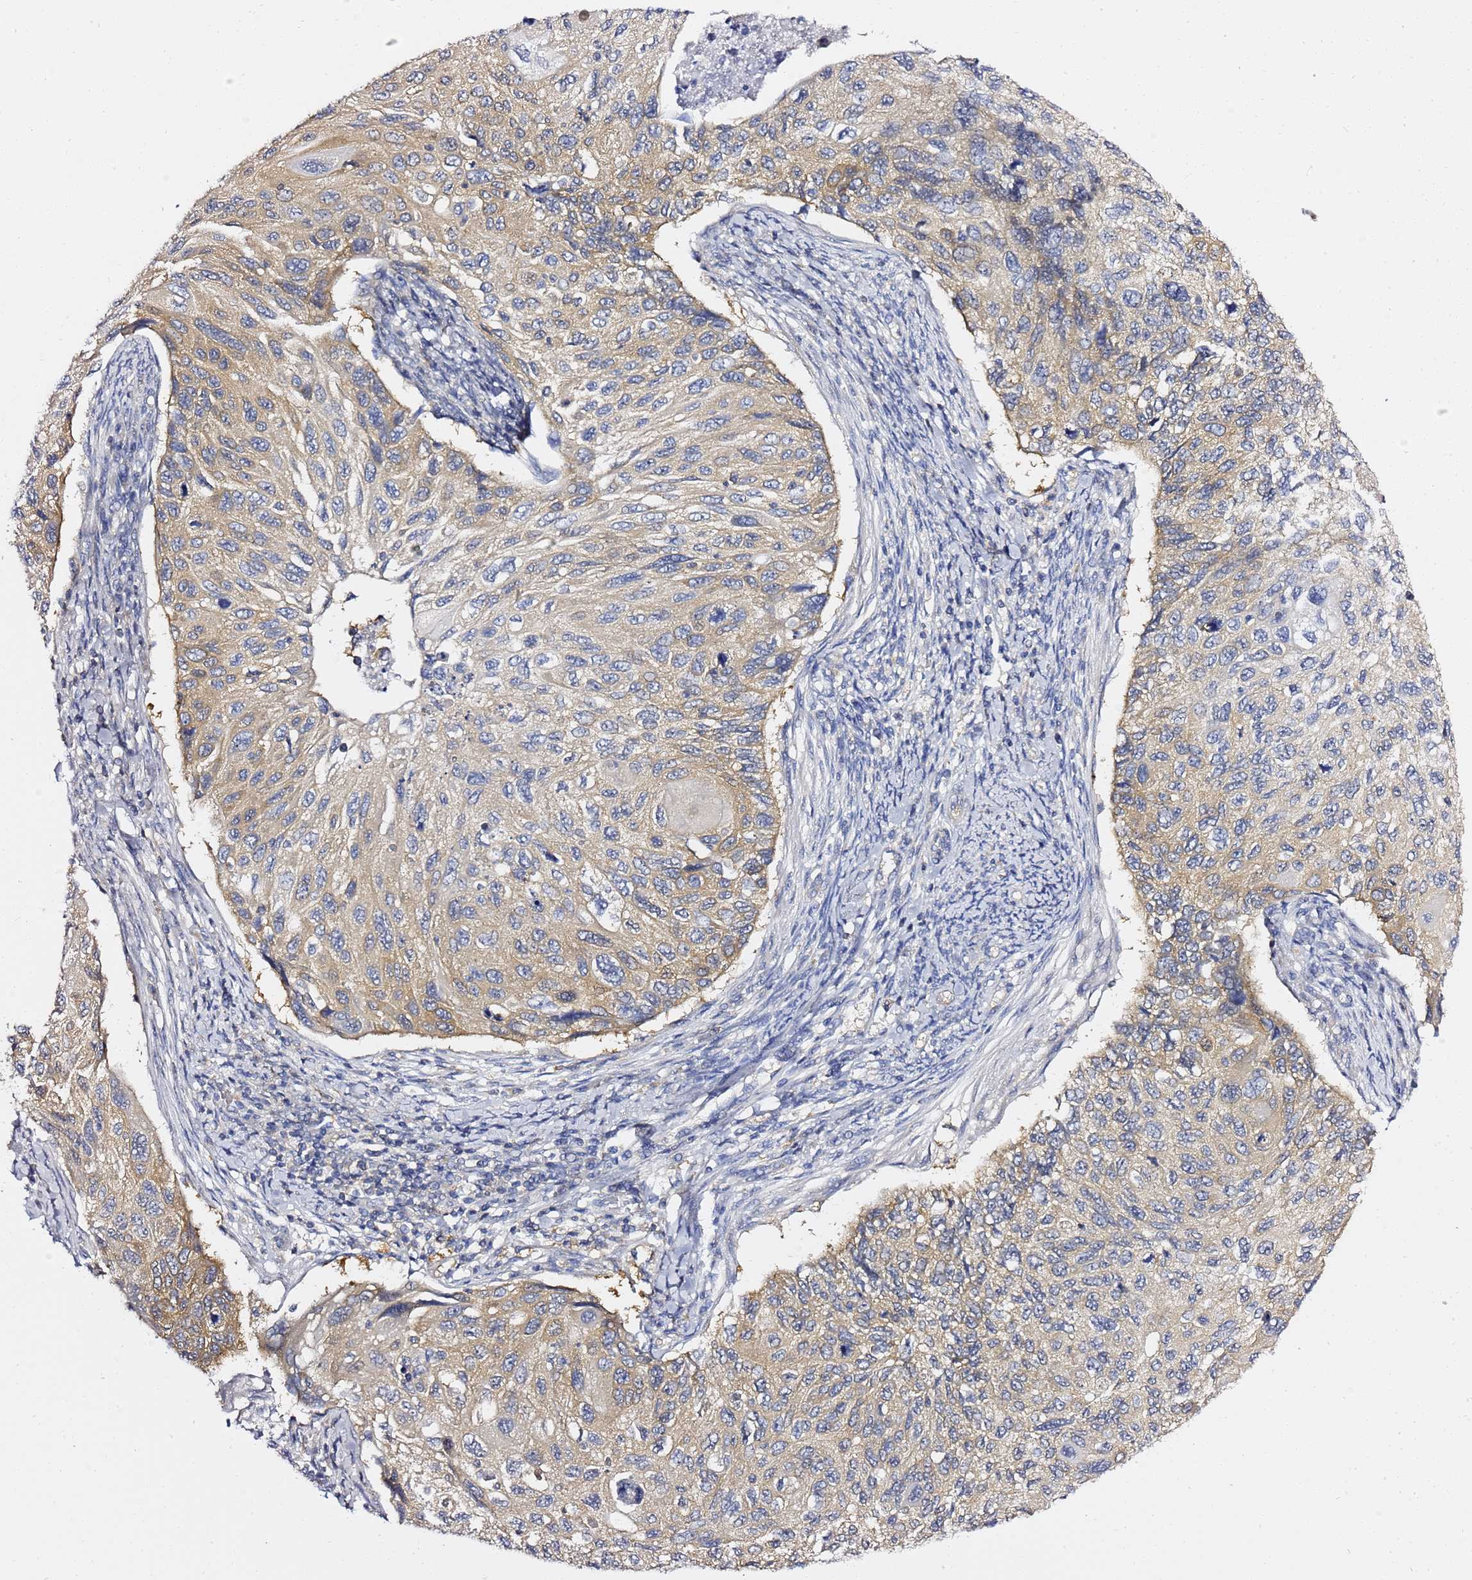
{"staining": {"intensity": "weak", "quantity": ">75%", "location": "cytoplasmic/membranous"}, "tissue": "cervical cancer", "cell_type": "Tumor cells", "image_type": "cancer", "snomed": [{"axis": "morphology", "description": "Squamous cell carcinoma, NOS"}, {"axis": "topography", "description": "Cervix"}], "caption": "Cervical squamous cell carcinoma tissue demonstrates weak cytoplasmic/membranous staining in about >75% of tumor cells", "gene": "LENG1", "patient": {"sex": "female", "age": 70}}